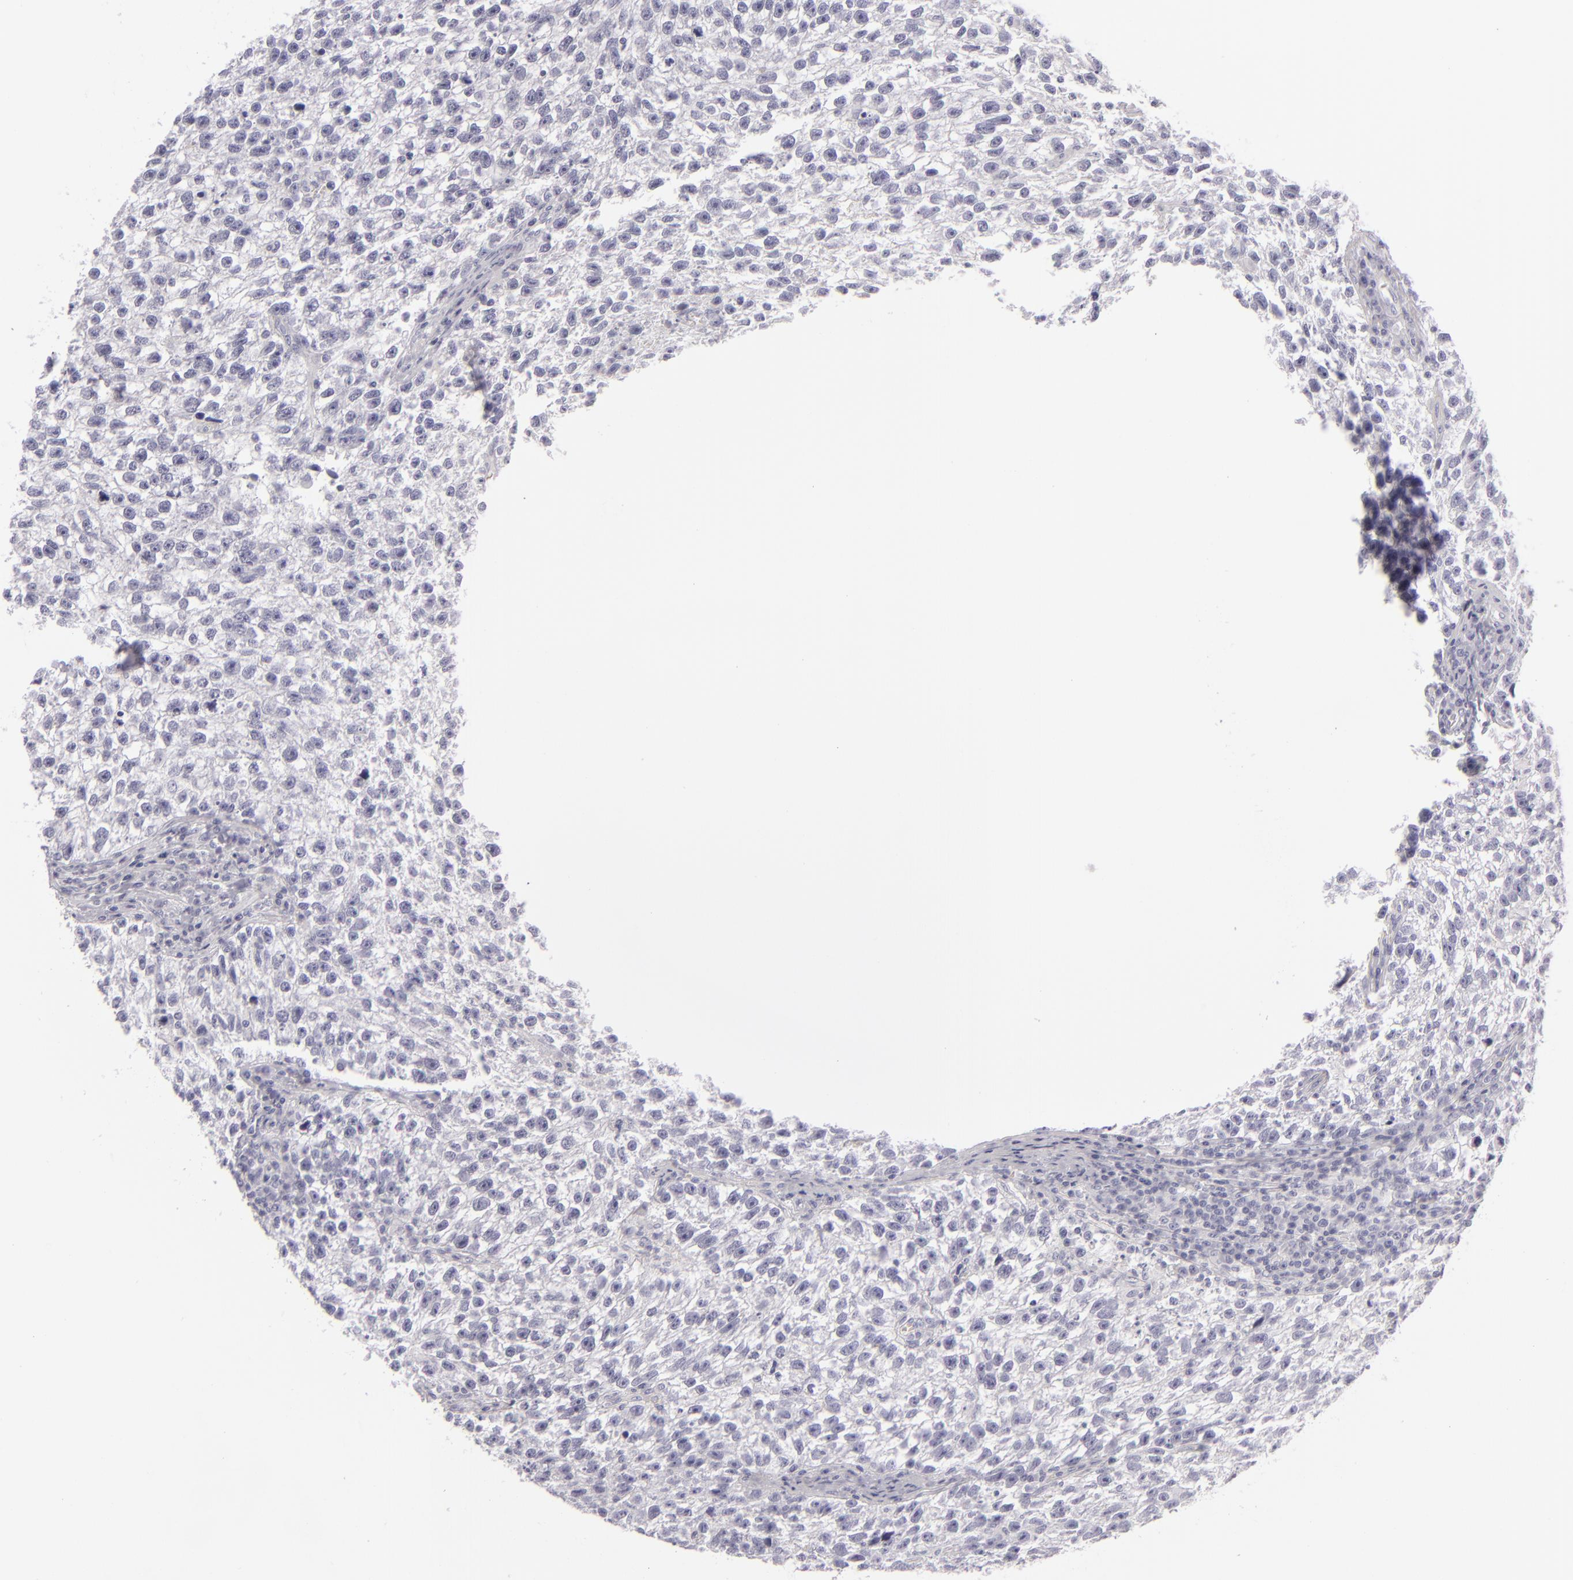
{"staining": {"intensity": "negative", "quantity": "none", "location": "none"}, "tissue": "testis cancer", "cell_type": "Tumor cells", "image_type": "cancer", "snomed": [{"axis": "morphology", "description": "Seminoma, NOS"}, {"axis": "topography", "description": "Testis"}], "caption": "DAB (3,3'-diaminobenzidine) immunohistochemical staining of seminoma (testis) reveals no significant positivity in tumor cells.", "gene": "CDX2", "patient": {"sex": "male", "age": 38}}